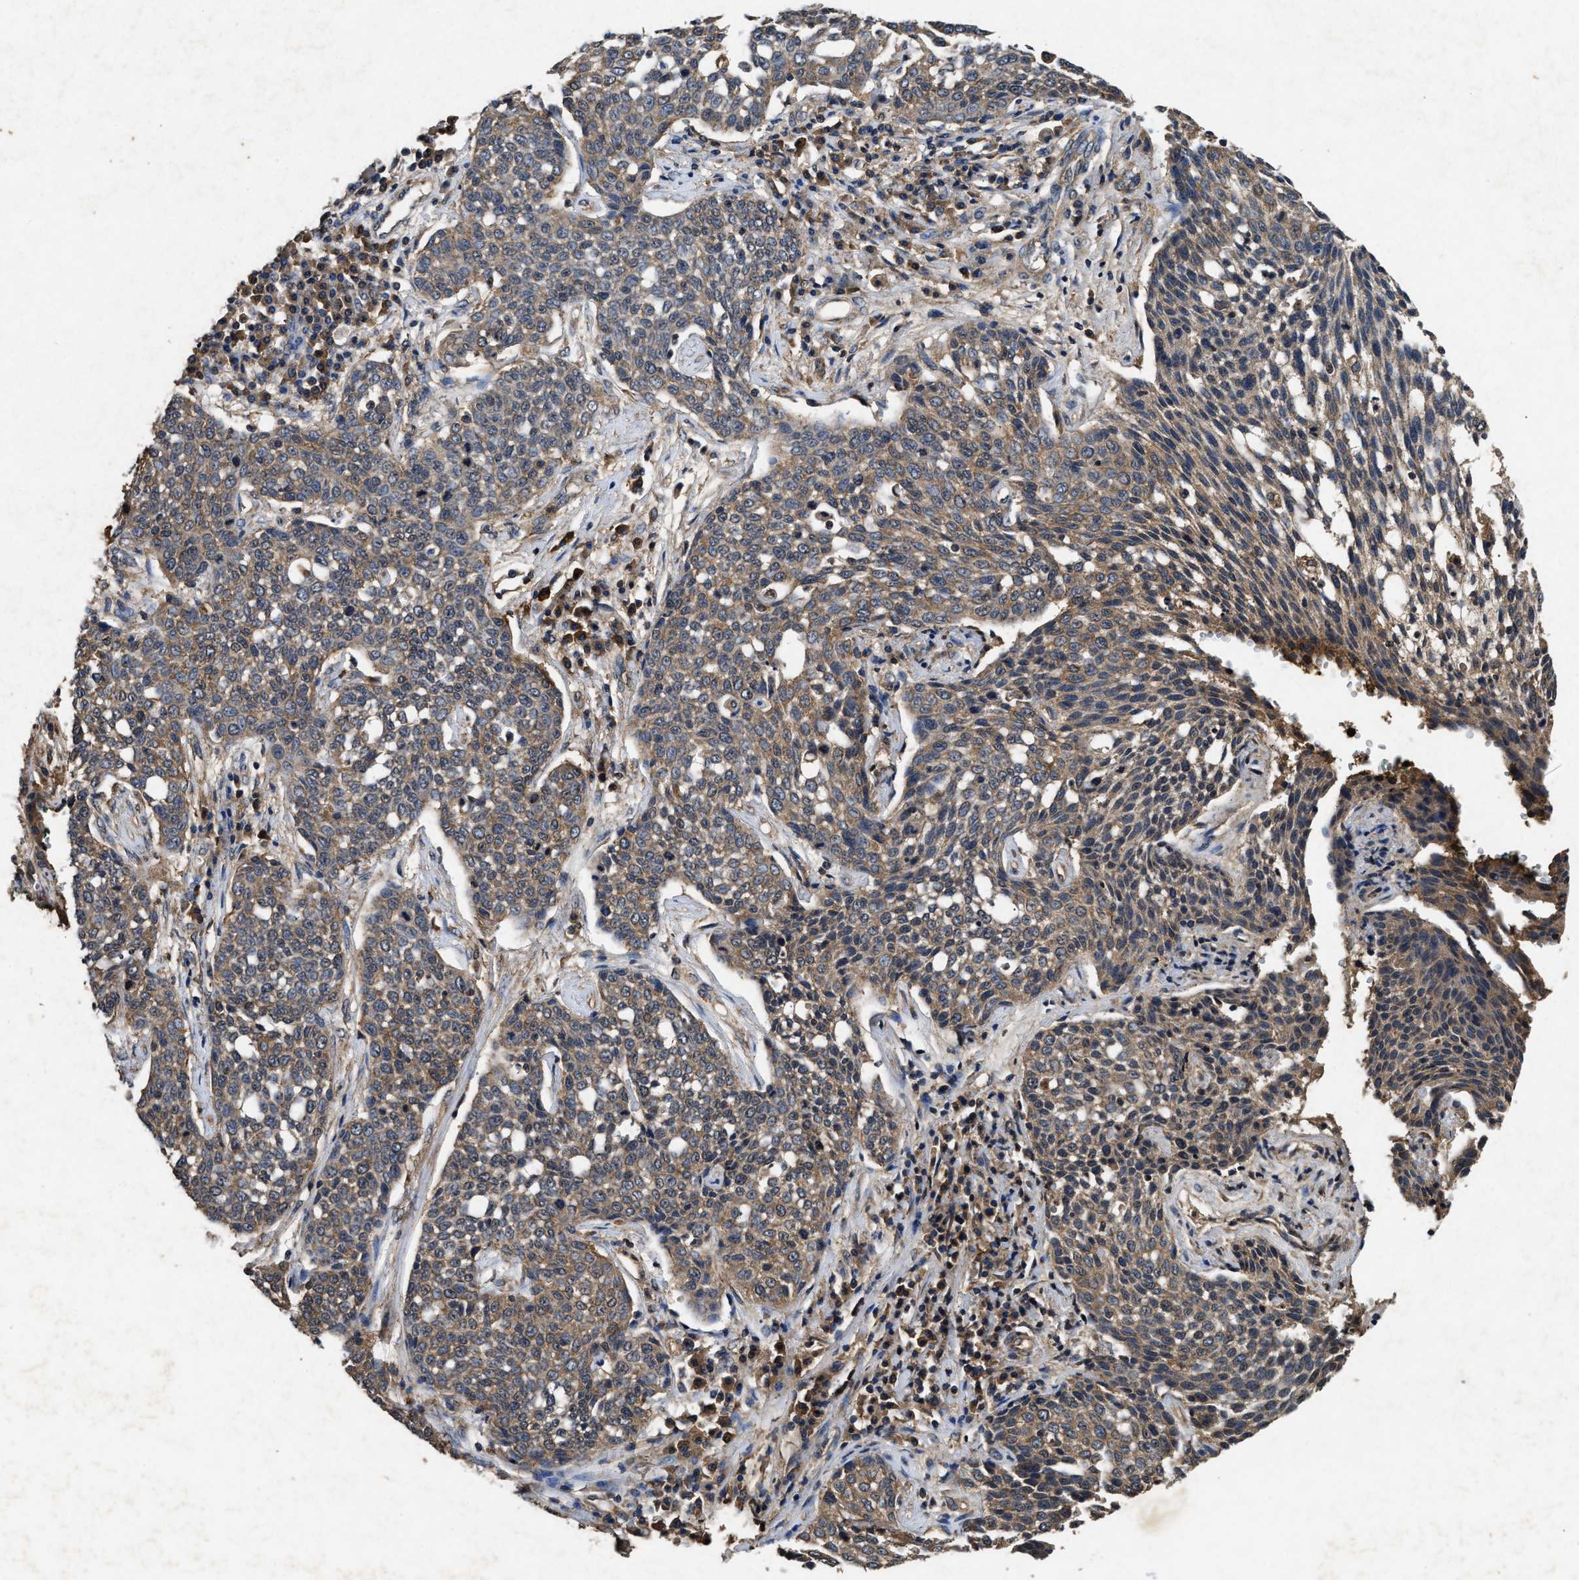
{"staining": {"intensity": "moderate", "quantity": ">75%", "location": "cytoplasmic/membranous"}, "tissue": "cervical cancer", "cell_type": "Tumor cells", "image_type": "cancer", "snomed": [{"axis": "morphology", "description": "Squamous cell carcinoma, NOS"}, {"axis": "topography", "description": "Cervix"}], "caption": "This is a photomicrograph of immunohistochemistry (IHC) staining of cervical cancer, which shows moderate positivity in the cytoplasmic/membranous of tumor cells.", "gene": "PDAP1", "patient": {"sex": "female", "age": 34}}